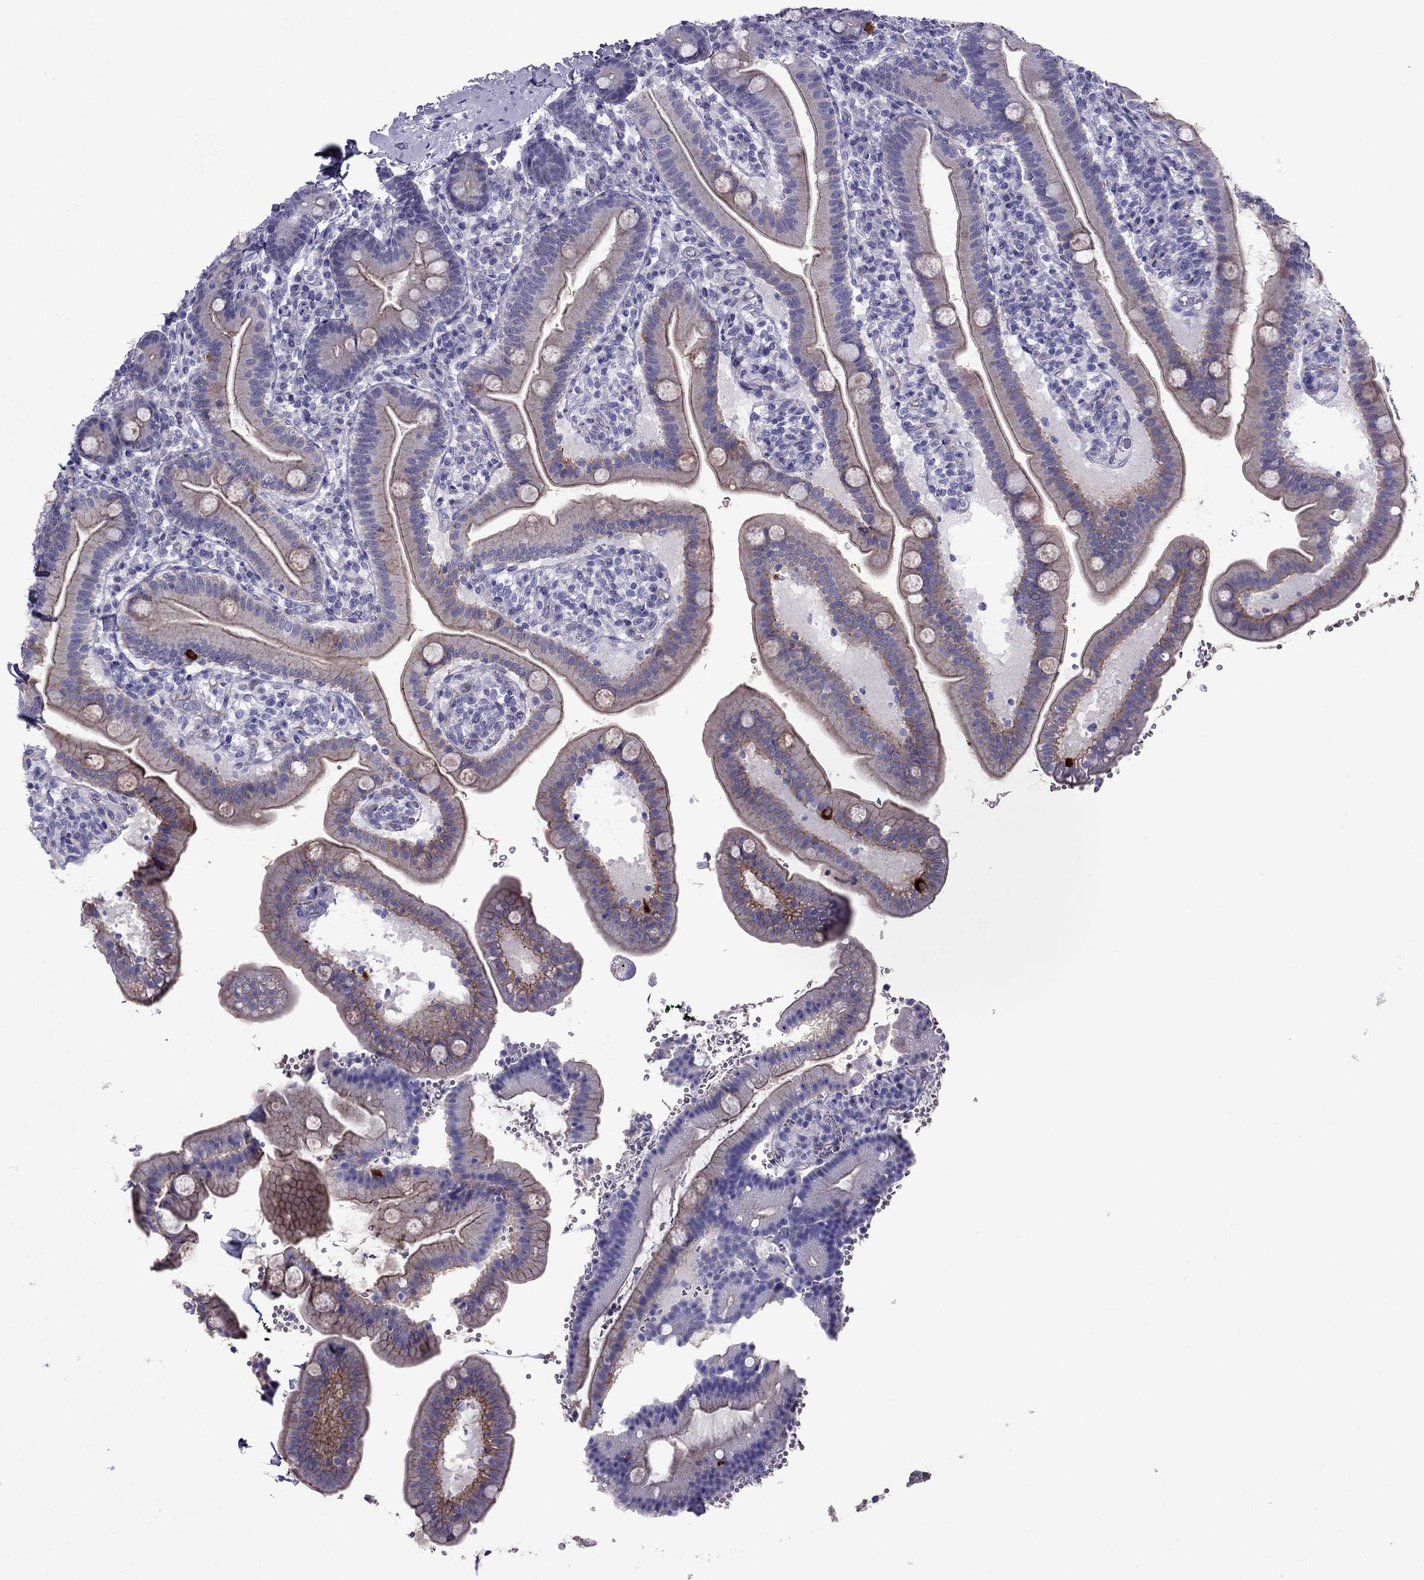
{"staining": {"intensity": "moderate", "quantity": "<25%", "location": "cytoplasmic/membranous"}, "tissue": "small intestine", "cell_type": "Glandular cells", "image_type": "normal", "snomed": [{"axis": "morphology", "description": "Normal tissue, NOS"}, {"axis": "topography", "description": "Small intestine"}], "caption": "DAB immunohistochemical staining of unremarkable human small intestine displays moderate cytoplasmic/membranous protein positivity in about <25% of glandular cells.", "gene": "MYL11", "patient": {"sex": "male", "age": 66}}